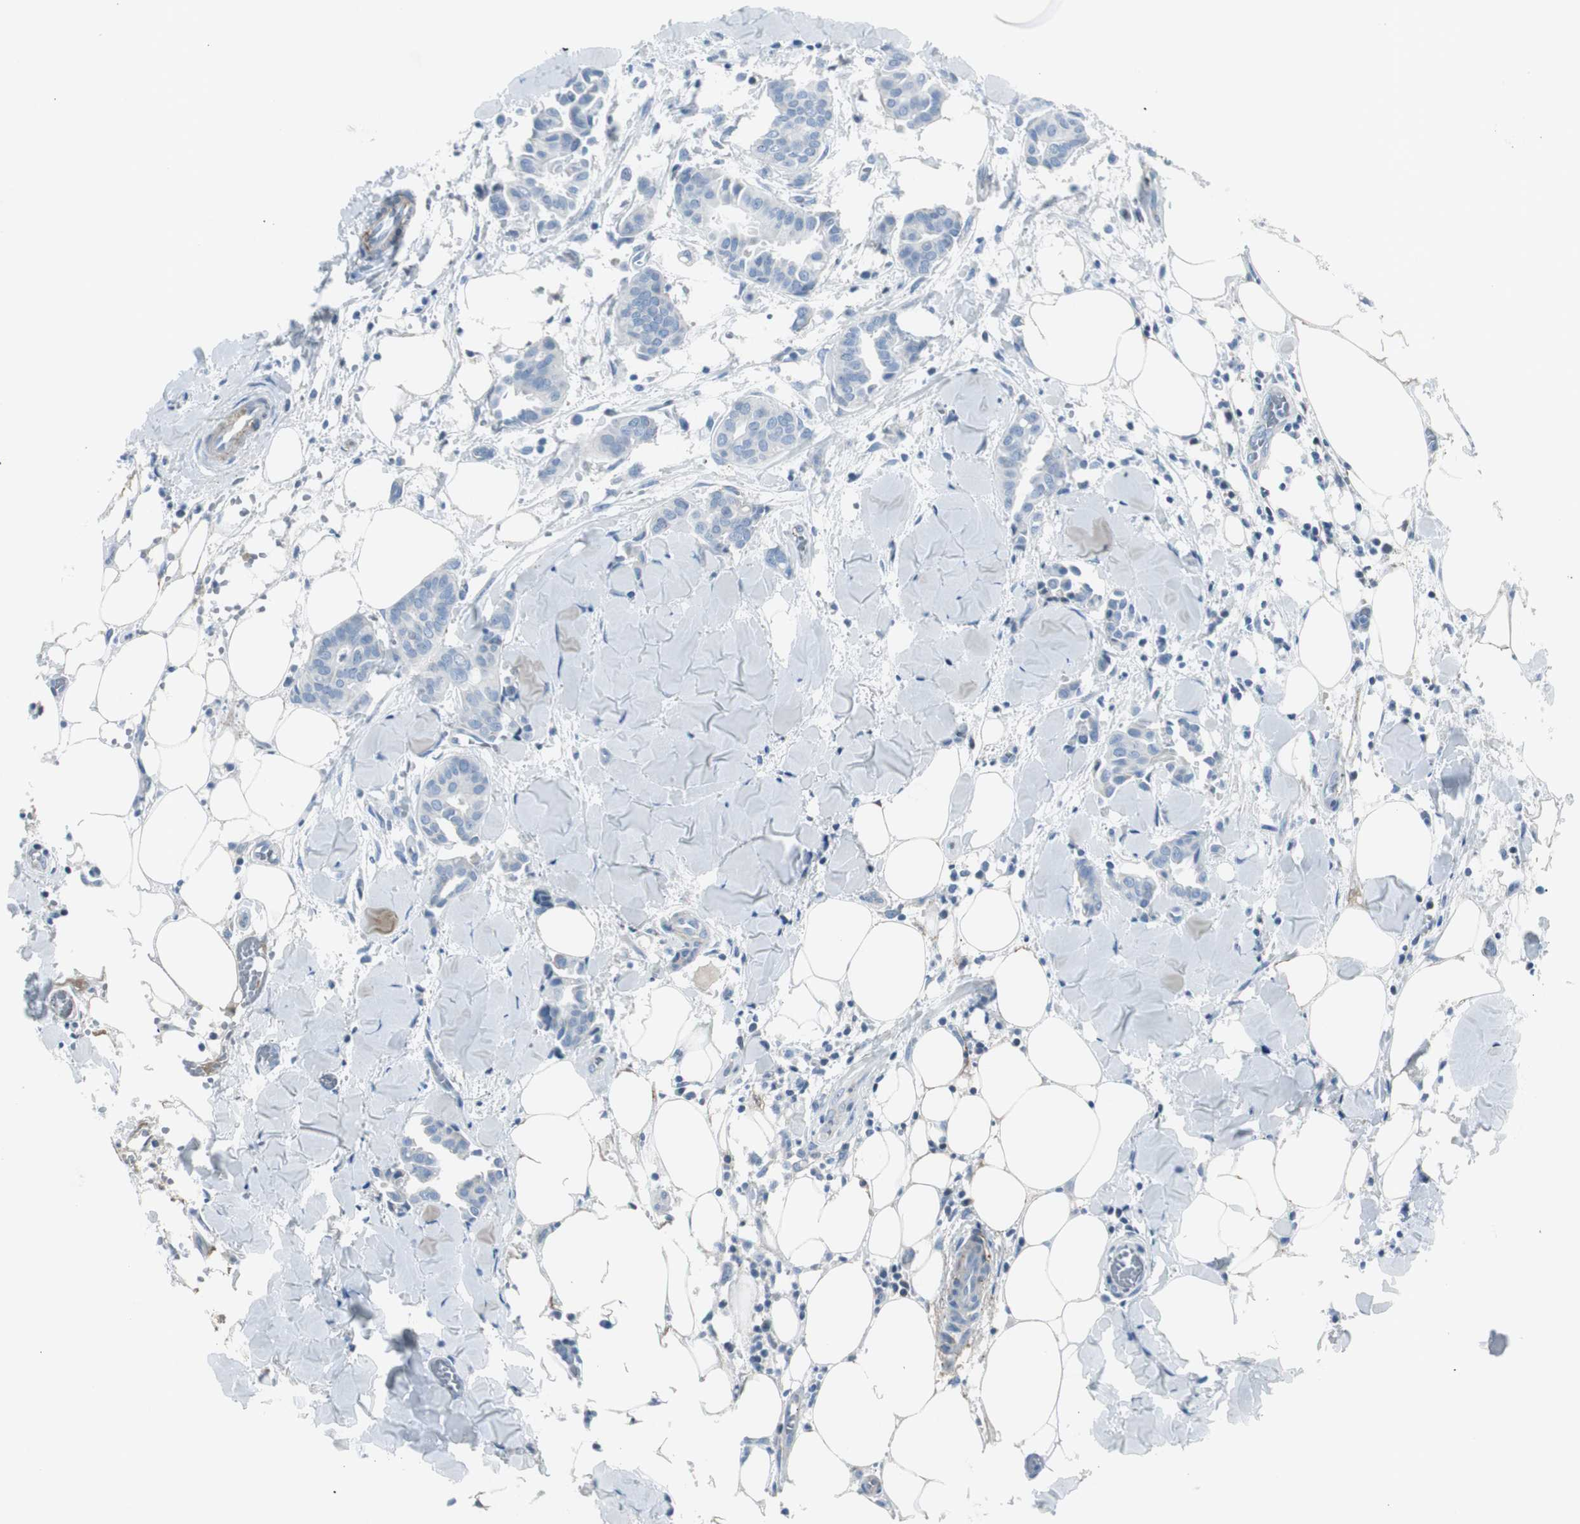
{"staining": {"intensity": "negative", "quantity": "none", "location": "none"}, "tissue": "head and neck cancer", "cell_type": "Tumor cells", "image_type": "cancer", "snomed": [{"axis": "morphology", "description": "Adenocarcinoma, NOS"}, {"axis": "topography", "description": "Salivary gland"}, {"axis": "topography", "description": "Head-Neck"}], "caption": "The histopathology image shows no significant expression in tumor cells of head and neck cancer (adenocarcinoma).", "gene": "CACNA2D1", "patient": {"sex": "female", "age": 59}}